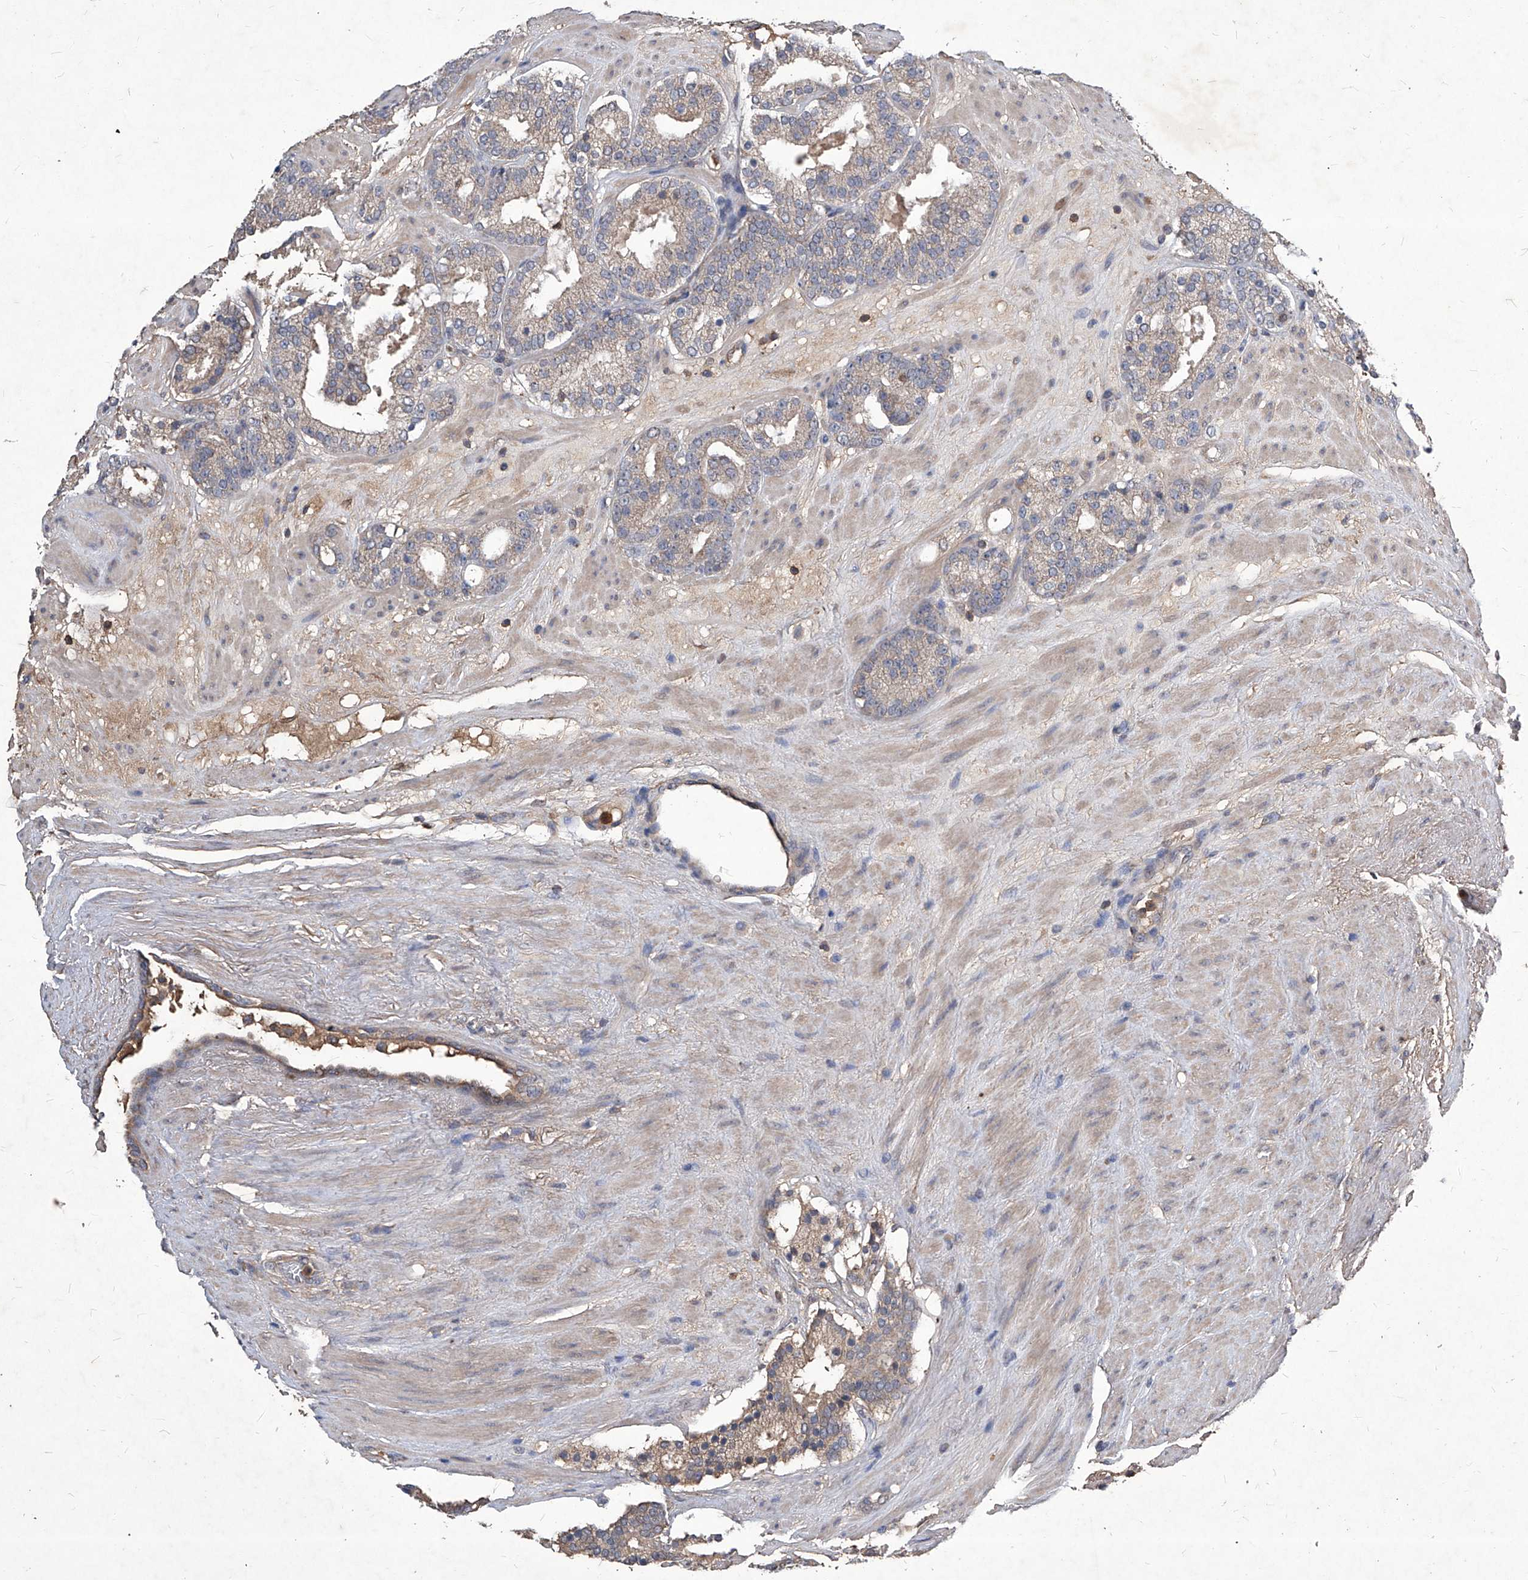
{"staining": {"intensity": "weak", "quantity": ">75%", "location": "cytoplasmic/membranous"}, "tissue": "prostate cancer", "cell_type": "Tumor cells", "image_type": "cancer", "snomed": [{"axis": "morphology", "description": "Adenocarcinoma, Low grade"}, {"axis": "topography", "description": "Prostate"}], "caption": "Prostate cancer stained with a brown dye demonstrates weak cytoplasmic/membranous positive expression in approximately >75% of tumor cells.", "gene": "SYNGR1", "patient": {"sex": "male", "age": 69}}